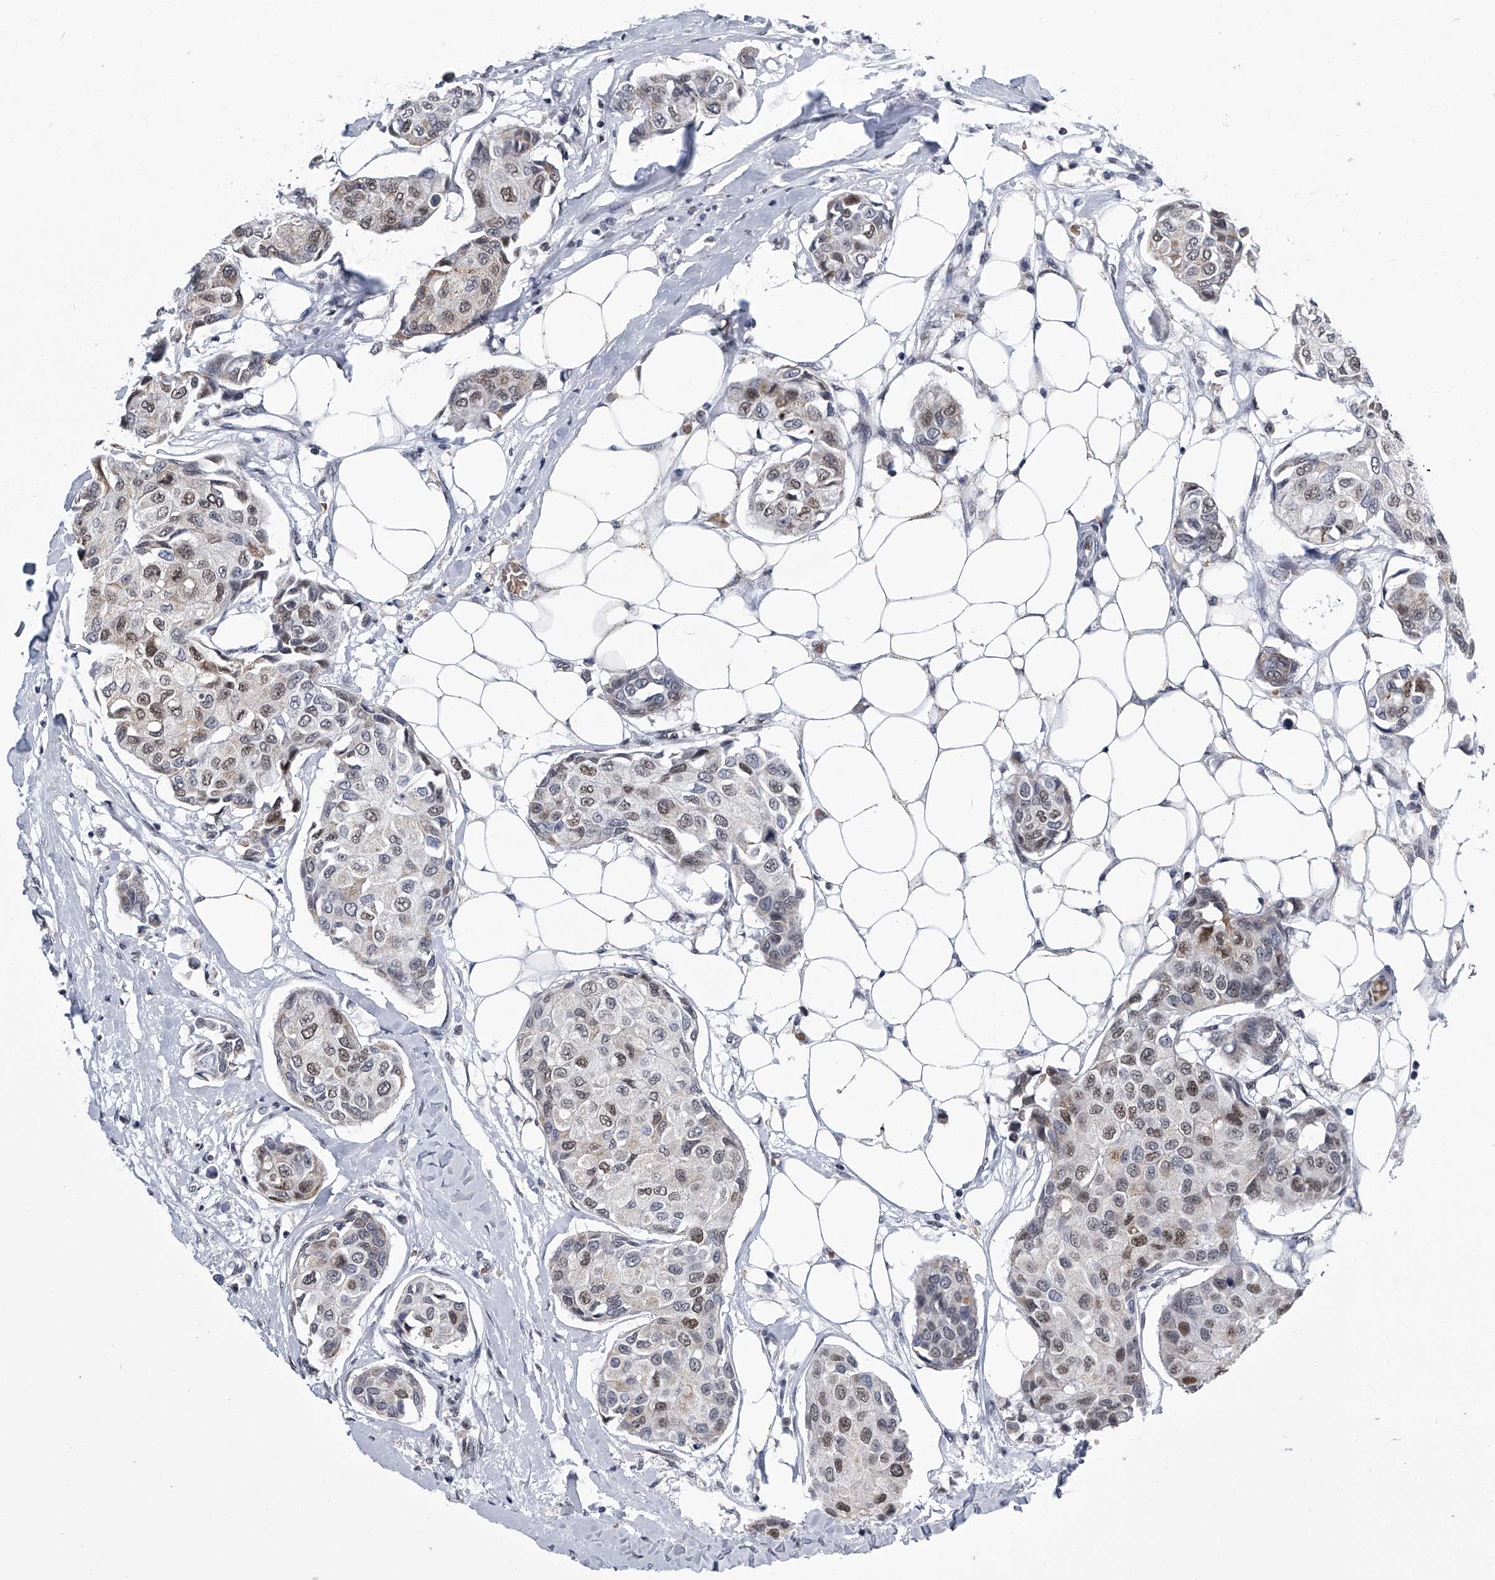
{"staining": {"intensity": "moderate", "quantity": "25%-75%", "location": "nuclear"}, "tissue": "breast cancer", "cell_type": "Tumor cells", "image_type": "cancer", "snomed": [{"axis": "morphology", "description": "Duct carcinoma"}, {"axis": "topography", "description": "Breast"}], "caption": "Breast cancer (invasive ductal carcinoma) was stained to show a protein in brown. There is medium levels of moderate nuclear expression in about 25%-75% of tumor cells. (Stains: DAB in brown, nuclei in blue, Microscopy: brightfield microscopy at high magnification).", "gene": "SIM2", "patient": {"sex": "female", "age": 80}}